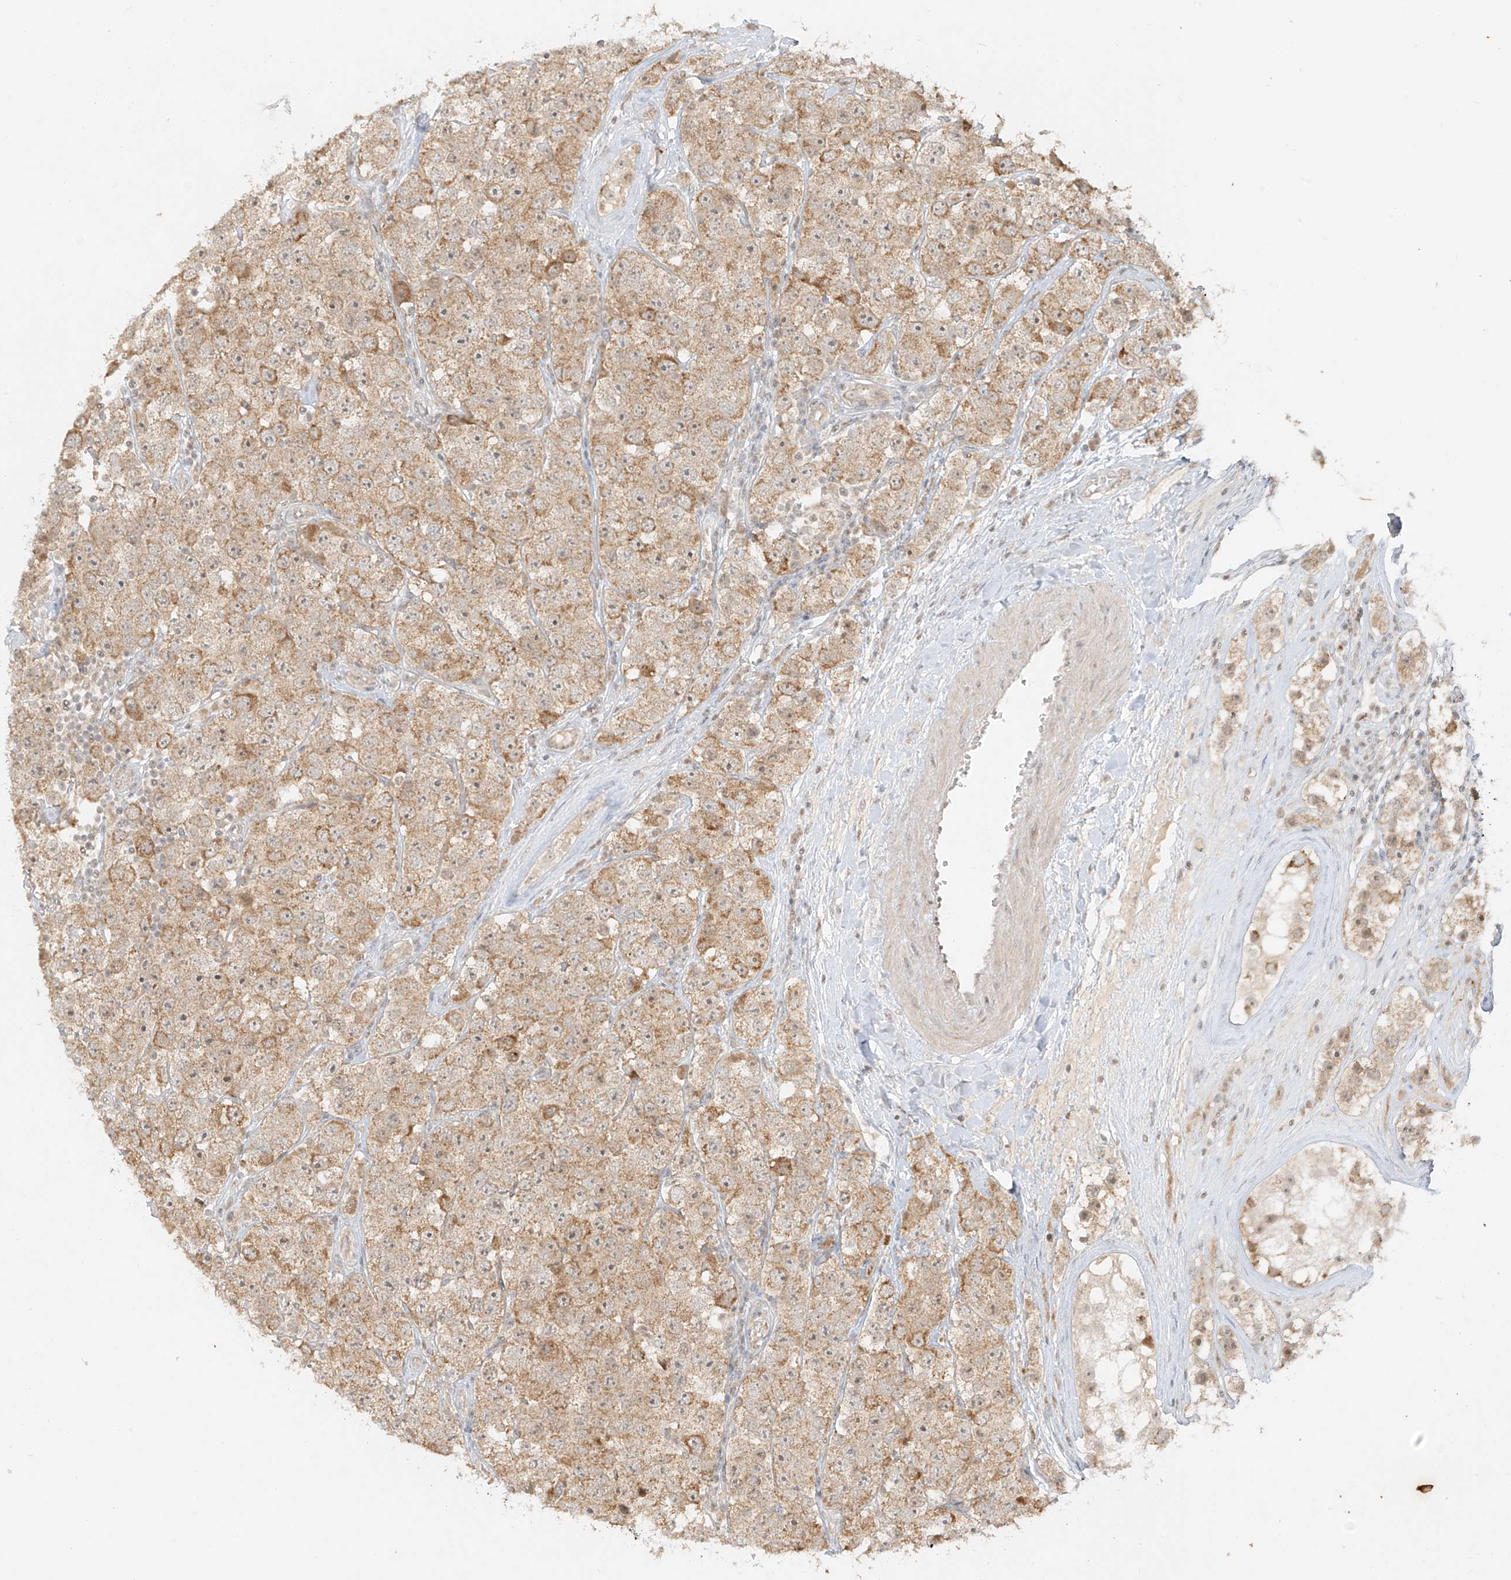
{"staining": {"intensity": "moderate", "quantity": ">75%", "location": "cytoplasmic/membranous"}, "tissue": "testis cancer", "cell_type": "Tumor cells", "image_type": "cancer", "snomed": [{"axis": "morphology", "description": "Seminoma, NOS"}, {"axis": "topography", "description": "Testis"}], "caption": "Immunohistochemical staining of testis cancer (seminoma) displays medium levels of moderate cytoplasmic/membranous staining in about >75% of tumor cells. (IHC, brightfield microscopy, high magnification).", "gene": "MIPEP", "patient": {"sex": "male", "age": 28}}